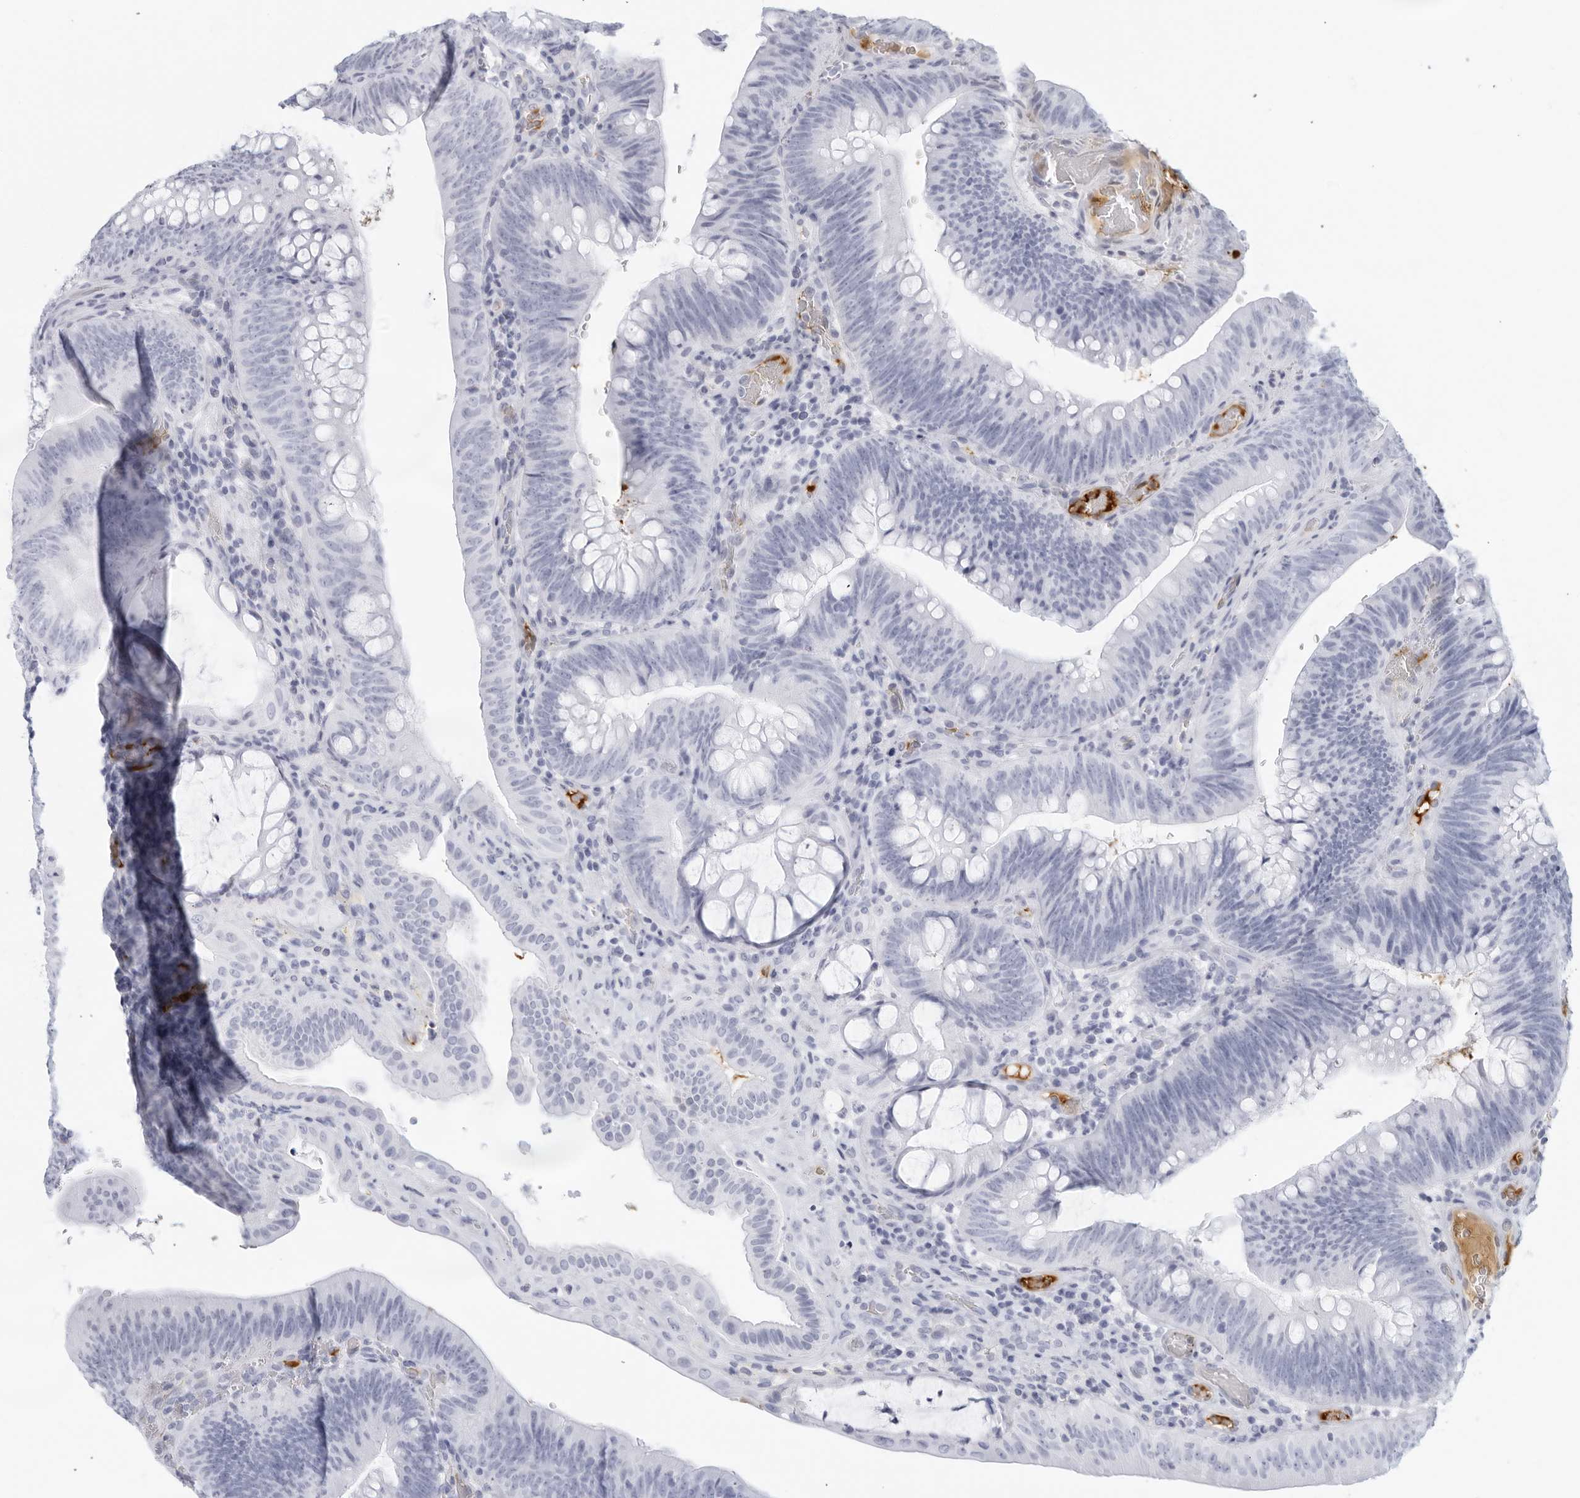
{"staining": {"intensity": "negative", "quantity": "none", "location": "none"}, "tissue": "colorectal cancer", "cell_type": "Tumor cells", "image_type": "cancer", "snomed": [{"axis": "morphology", "description": "Normal tissue, NOS"}, {"axis": "topography", "description": "Colon"}], "caption": "Colorectal cancer was stained to show a protein in brown. There is no significant expression in tumor cells.", "gene": "FGG", "patient": {"sex": "female", "age": 82}}